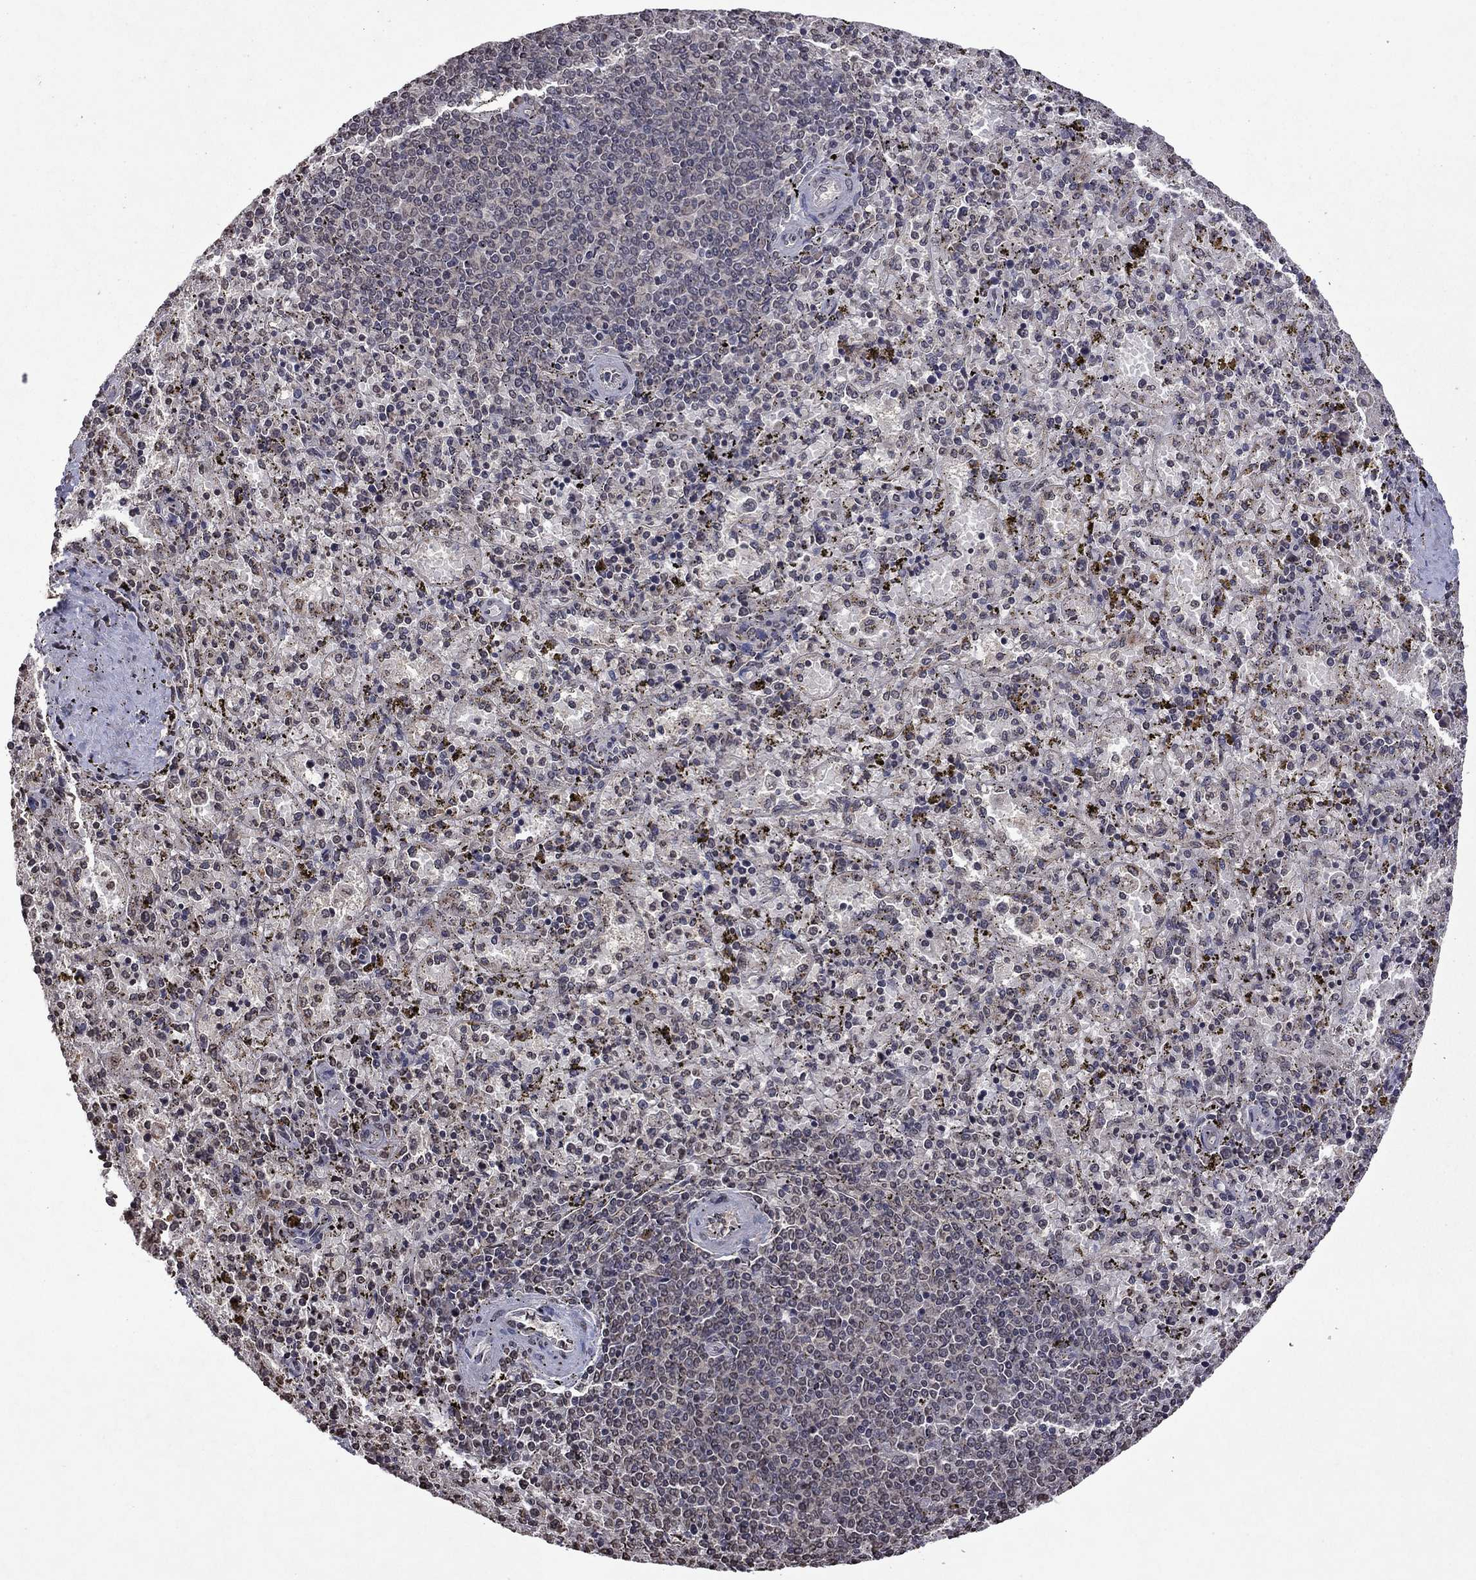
{"staining": {"intensity": "negative", "quantity": "none", "location": "none"}, "tissue": "spleen", "cell_type": "Cells in red pulp", "image_type": "normal", "snomed": [{"axis": "morphology", "description": "Normal tissue, NOS"}, {"axis": "topography", "description": "Spleen"}], "caption": "Cells in red pulp show no significant expression in unremarkable spleen. Brightfield microscopy of IHC stained with DAB (brown) and hematoxylin (blue), captured at high magnification.", "gene": "NLGN1", "patient": {"sex": "female", "age": 50}}